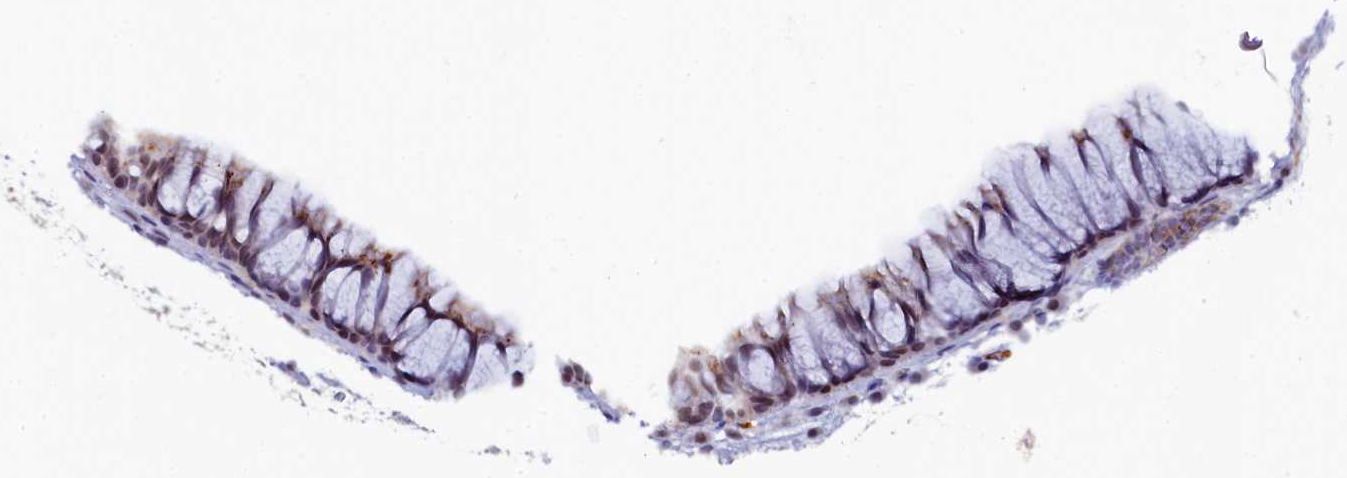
{"staining": {"intensity": "moderate", "quantity": ">75%", "location": "cytoplasmic/membranous,nuclear"}, "tissue": "nasopharynx", "cell_type": "Respiratory epithelial cells", "image_type": "normal", "snomed": [{"axis": "morphology", "description": "Normal tissue, NOS"}, {"axis": "morphology", "description": "Inflammation, NOS"}, {"axis": "morphology", "description": "Malignant melanoma, Metastatic site"}, {"axis": "topography", "description": "Nasopharynx"}], "caption": "Protein staining demonstrates moderate cytoplasmic/membranous,nuclear positivity in about >75% of respiratory epithelial cells in normal nasopharynx.", "gene": "INTS14", "patient": {"sex": "male", "age": 70}}